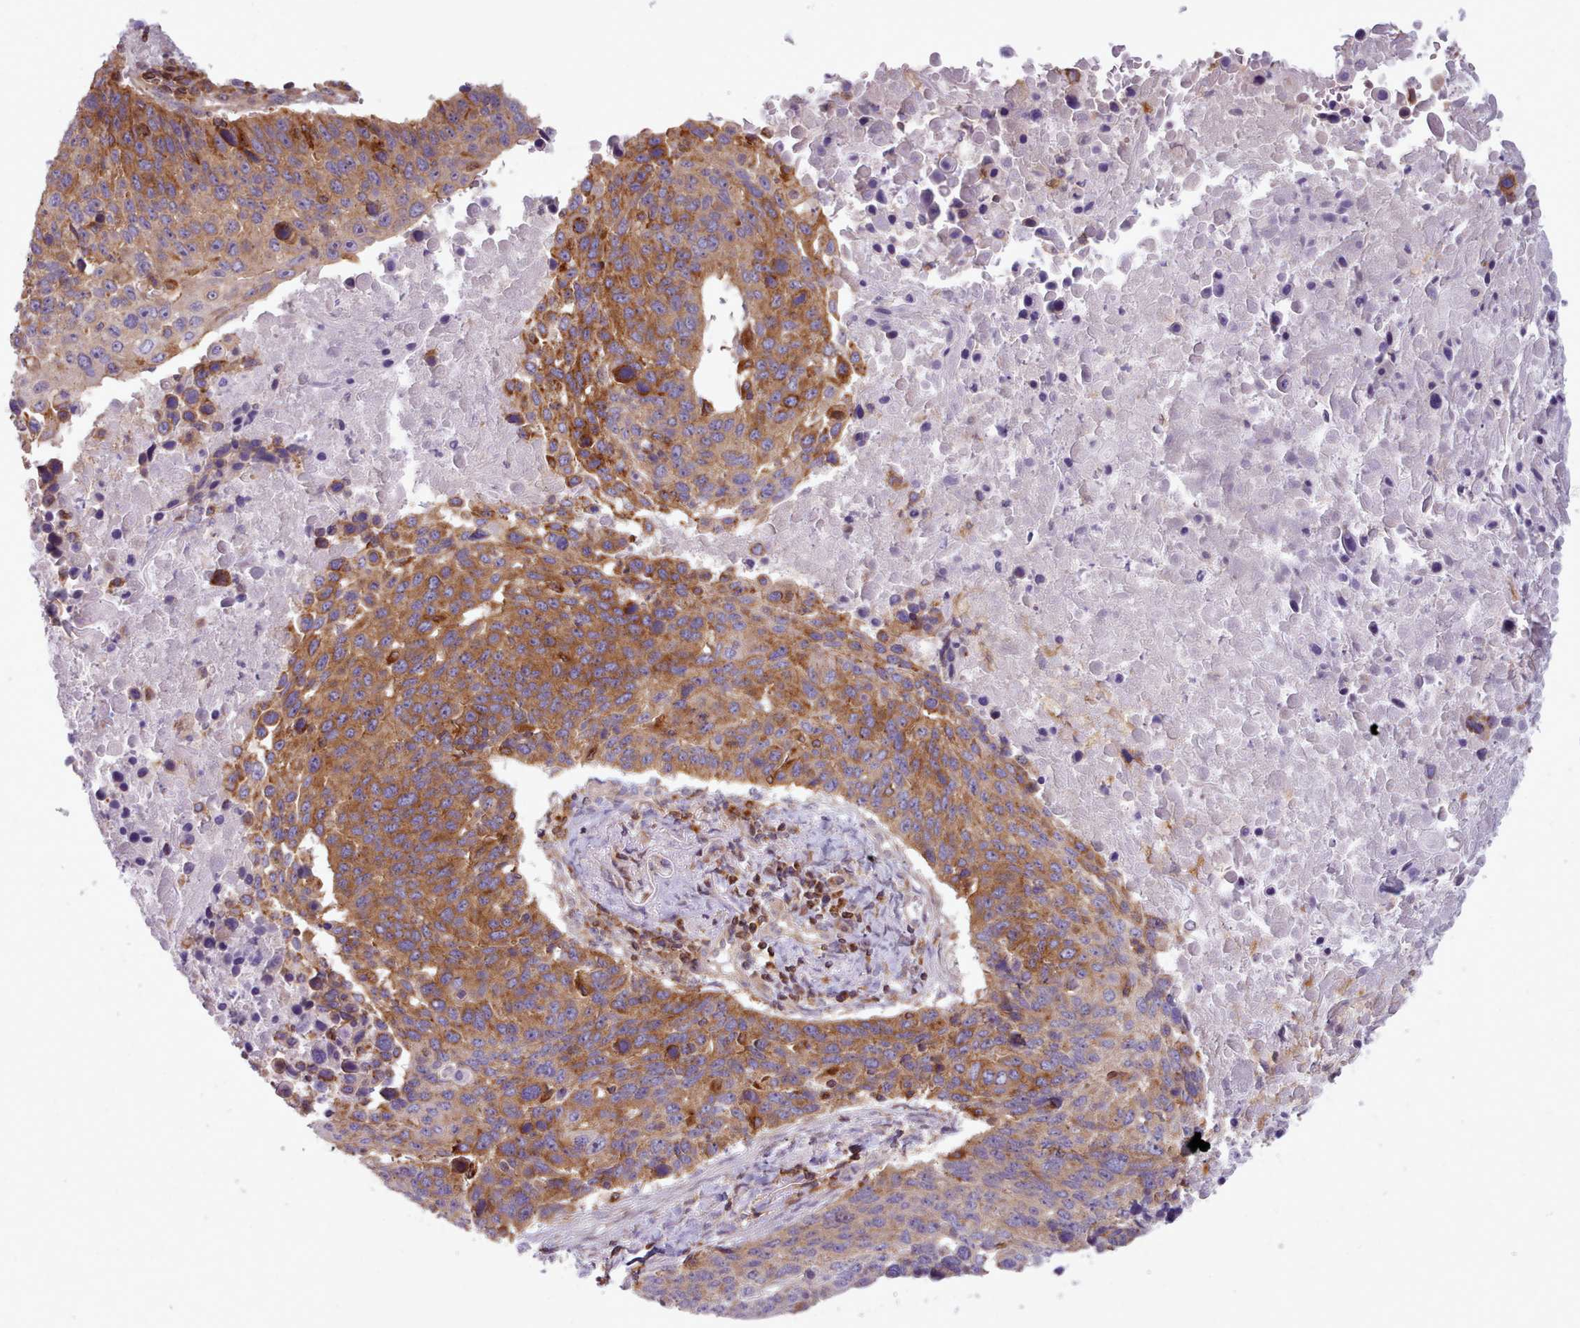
{"staining": {"intensity": "moderate", "quantity": ">75%", "location": "cytoplasmic/membranous"}, "tissue": "lung cancer", "cell_type": "Tumor cells", "image_type": "cancer", "snomed": [{"axis": "morphology", "description": "Normal tissue, NOS"}, {"axis": "morphology", "description": "Squamous cell carcinoma, NOS"}, {"axis": "topography", "description": "Lymph node"}, {"axis": "topography", "description": "Lung"}], "caption": "IHC of lung squamous cell carcinoma demonstrates medium levels of moderate cytoplasmic/membranous staining in approximately >75% of tumor cells.", "gene": "CRYBG1", "patient": {"sex": "male", "age": 66}}